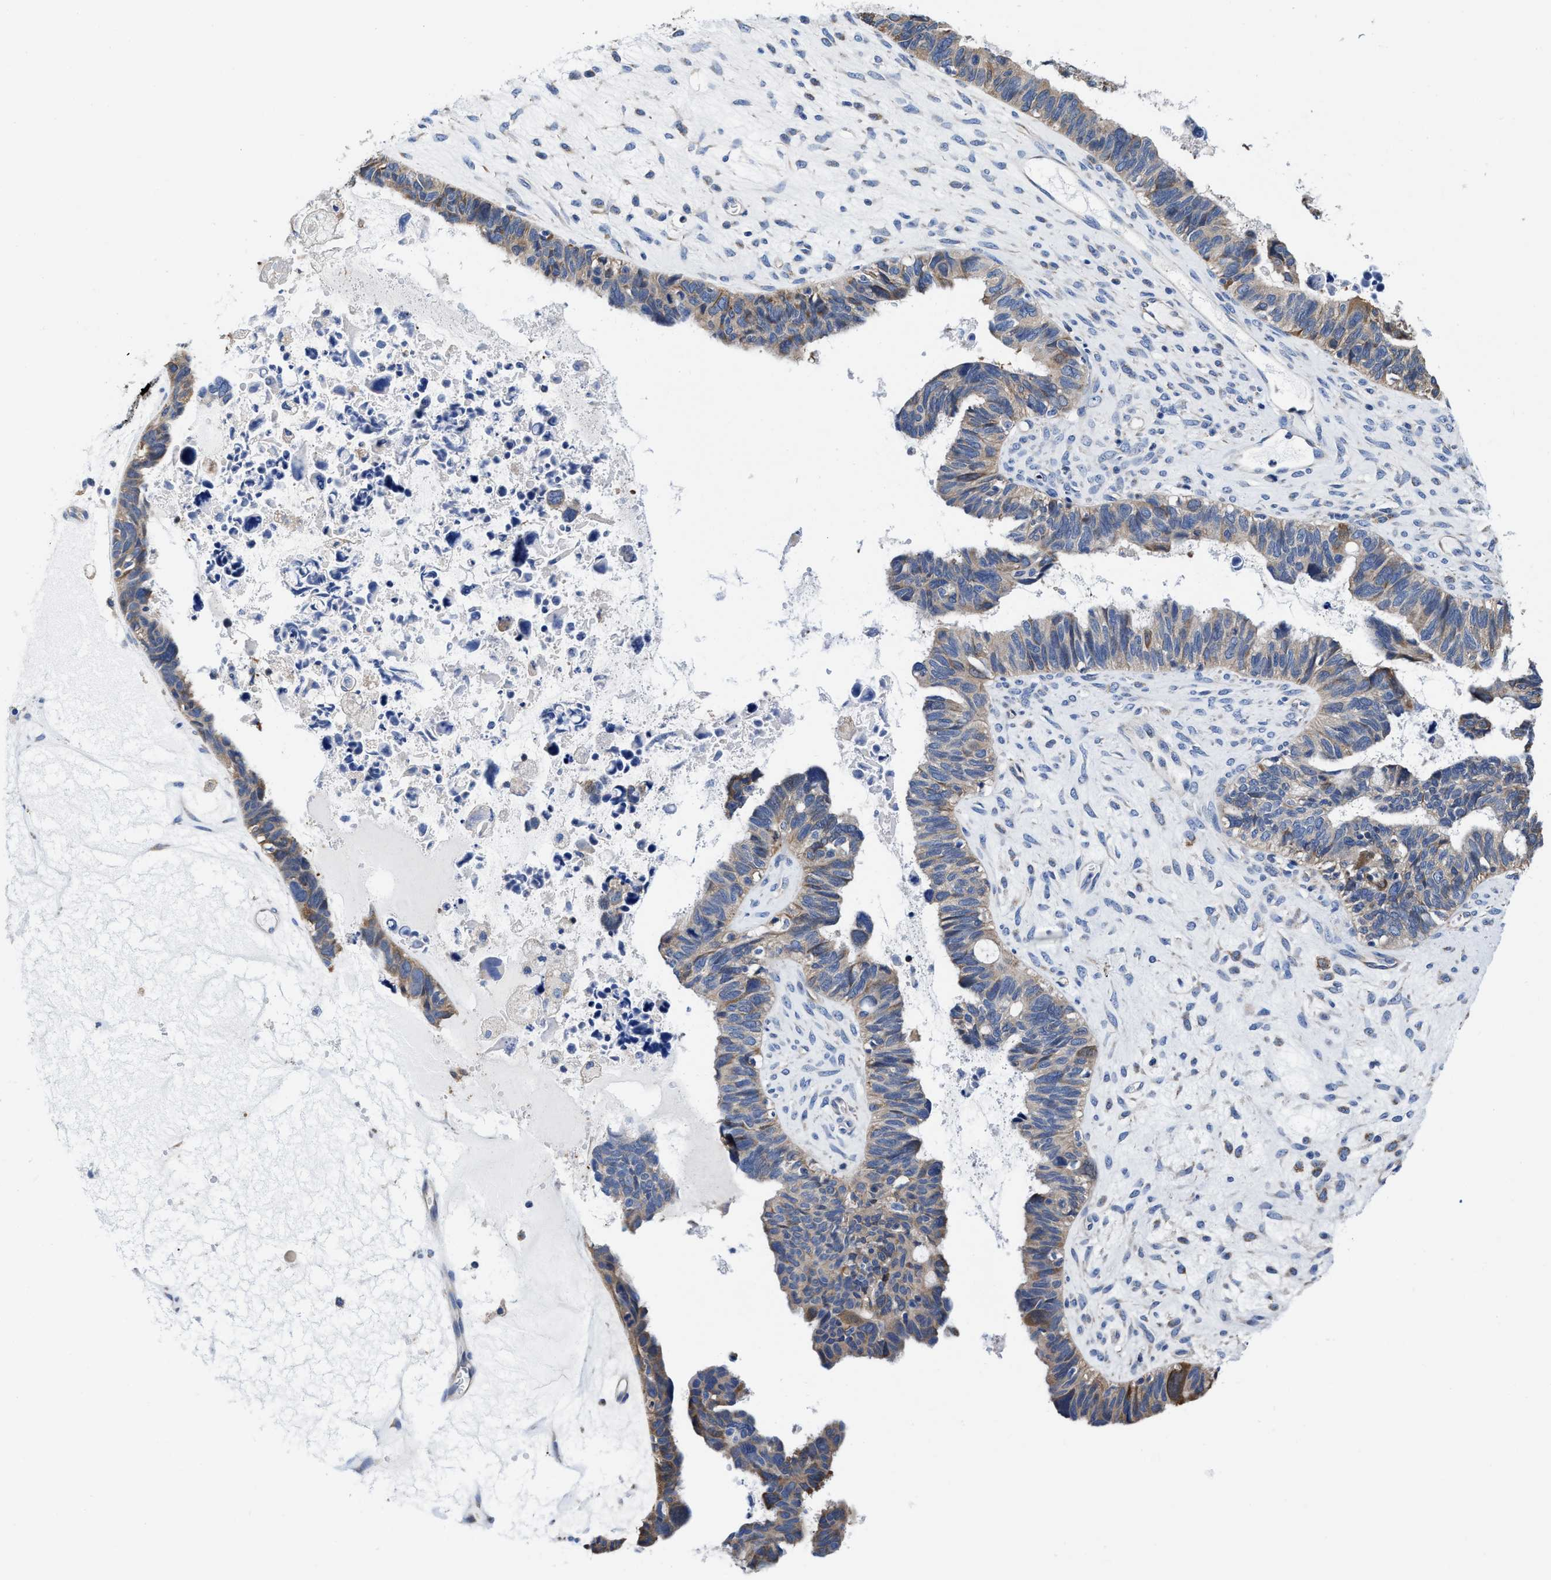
{"staining": {"intensity": "moderate", "quantity": "<25%", "location": "cytoplasmic/membranous"}, "tissue": "ovarian cancer", "cell_type": "Tumor cells", "image_type": "cancer", "snomed": [{"axis": "morphology", "description": "Cystadenocarcinoma, serous, NOS"}, {"axis": "topography", "description": "Ovary"}], "caption": "Tumor cells exhibit moderate cytoplasmic/membranous positivity in about <25% of cells in ovarian cancer.", "gene": "TMEM30A", "patient": {"sex": "female", "age": 79}}